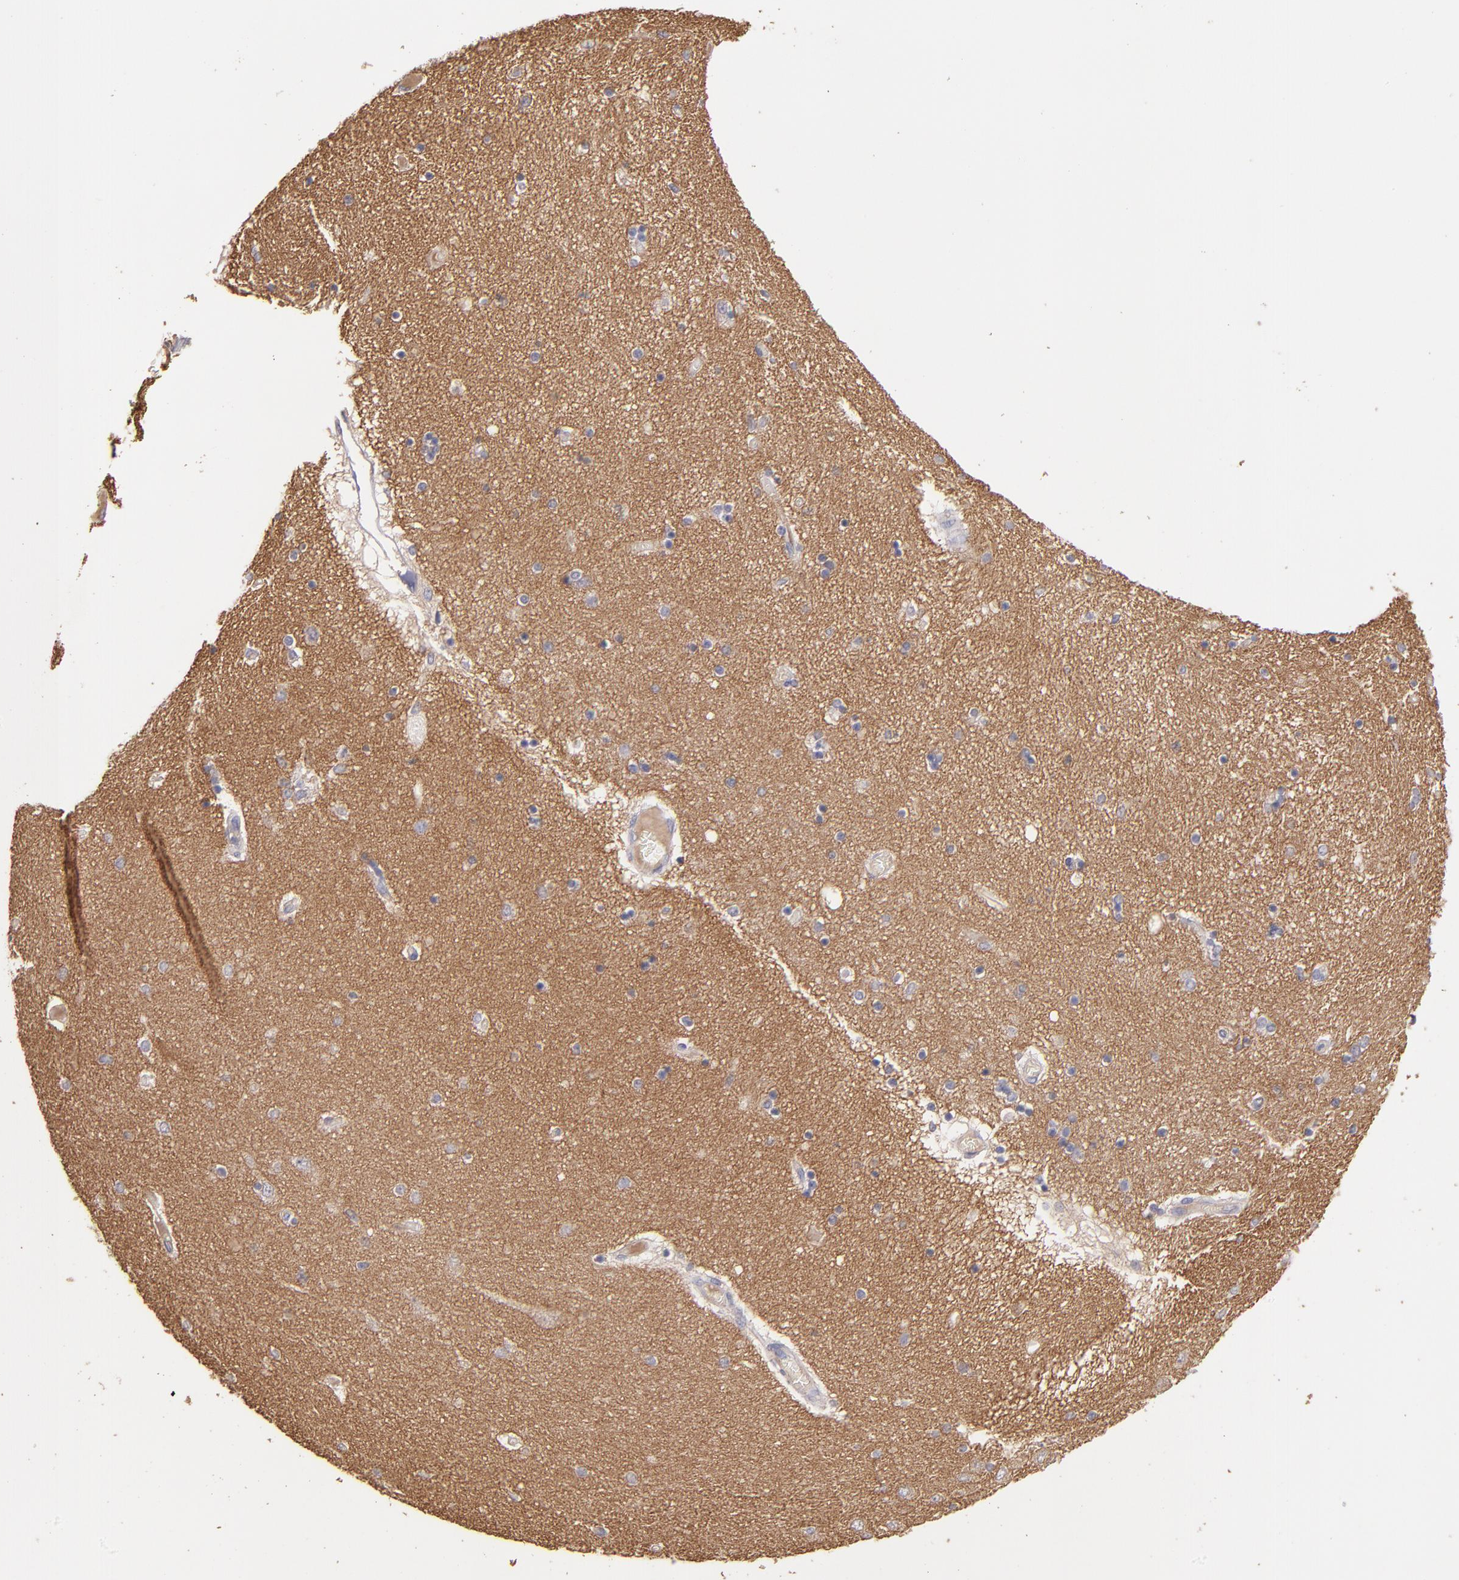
{"staining": {"intensity": "weak", "quantity": "<25%", "location": "cytoplasmic/membranous"}, "tissue": "hippocampus", "cell_type": "Glial cells", "image_type": "normal", "snomed": [{"axis": "morphology", "description": "Normal tissue, NOS"}, {"axis": "topography", "description": "Hippocampus"}], "caption": "Immunohistochemistry (IHC) image of unremarkable human hippocampus stained for a protein (brown), which reveals no staining in glial cells.", "gene": "GNAZ", "patient": {"sex": "female", "age": 54}}